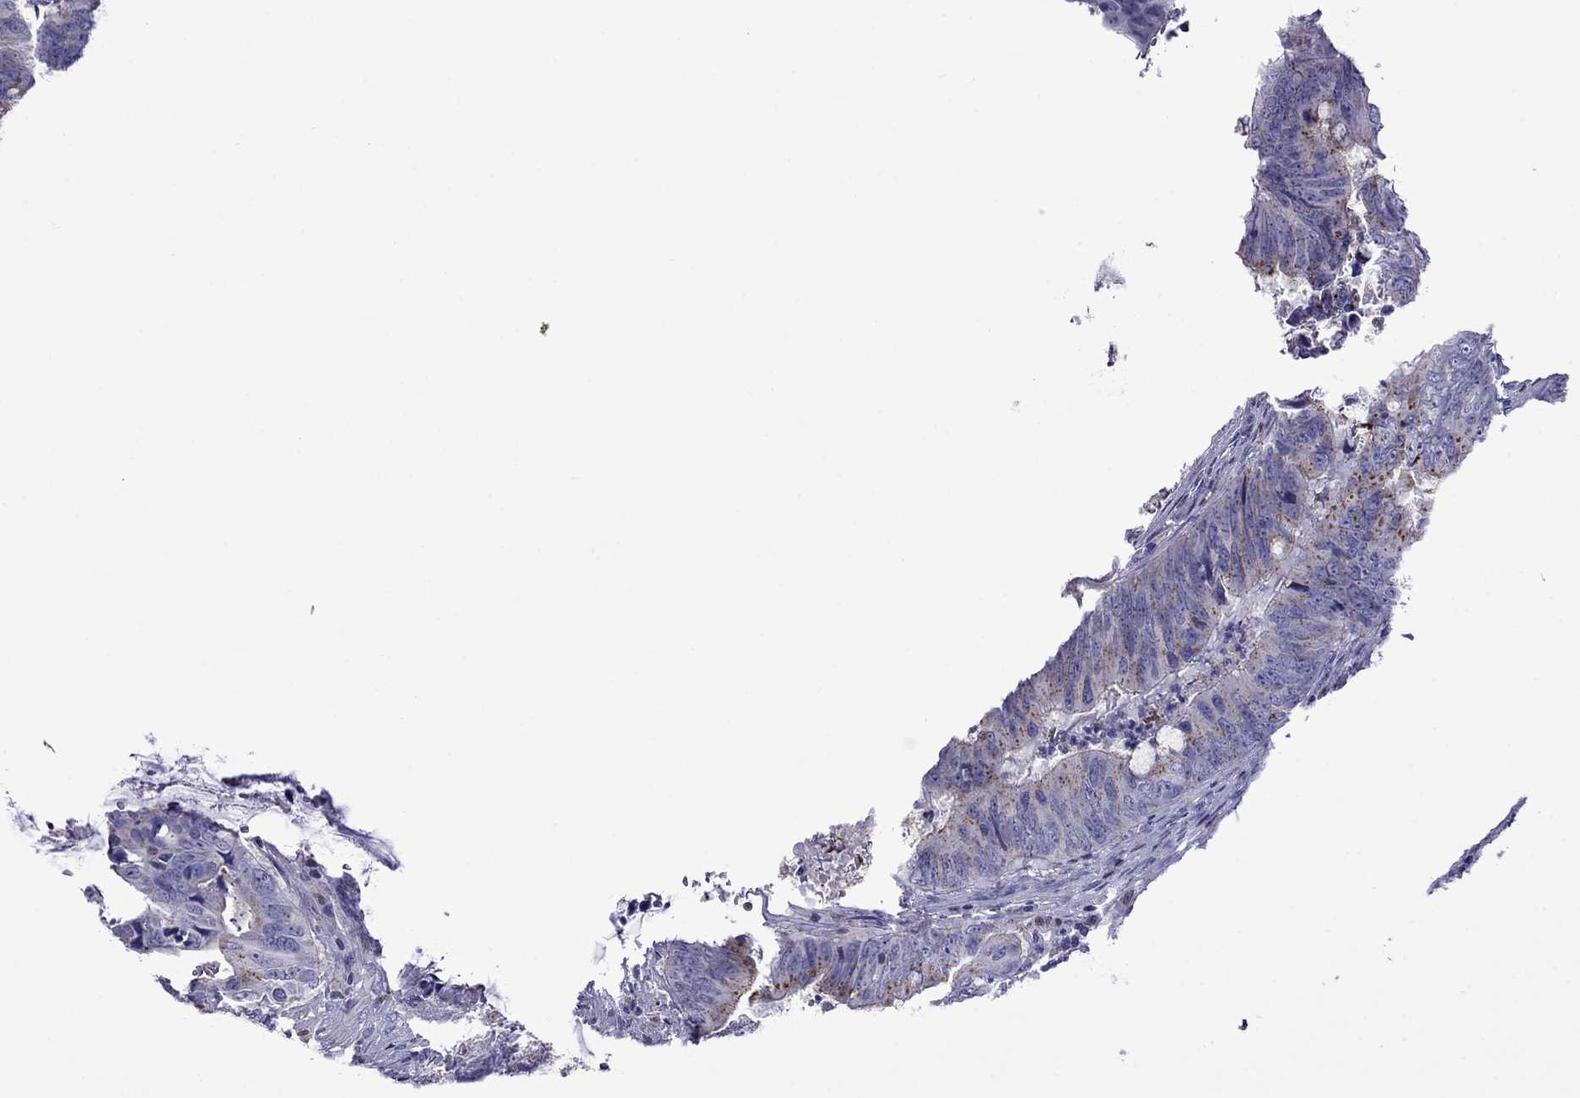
{"staining": {"intensity": "moderate", "quantity": "<25%", "location": "cytoplasmic/membranous"}, "tissue": "colorectal cancer", "cell_type": "Tumor cells", "image_type": "cancer", "snomed": [{"axis": "morphology", "description": "Adenocarcinoma, NOS"}, {"axis": "topography", "description": "Colon"}], "caption": "Immunohistochemistry (IHC) staining of colorectal cancer, which displays low levels of moderate cytoplasmic/membranous expression in about <25% of tumor cells indicating moderate cytoplasmic/membranous protein positivity. The staining was performed using DAB (3,3'-diaminobenzidine) (brown) for protein detection and nuclei were counterstained in hematoxylin (blue).", "gene": "MPZ", "patient": {"sex": "female", "age": 82}}